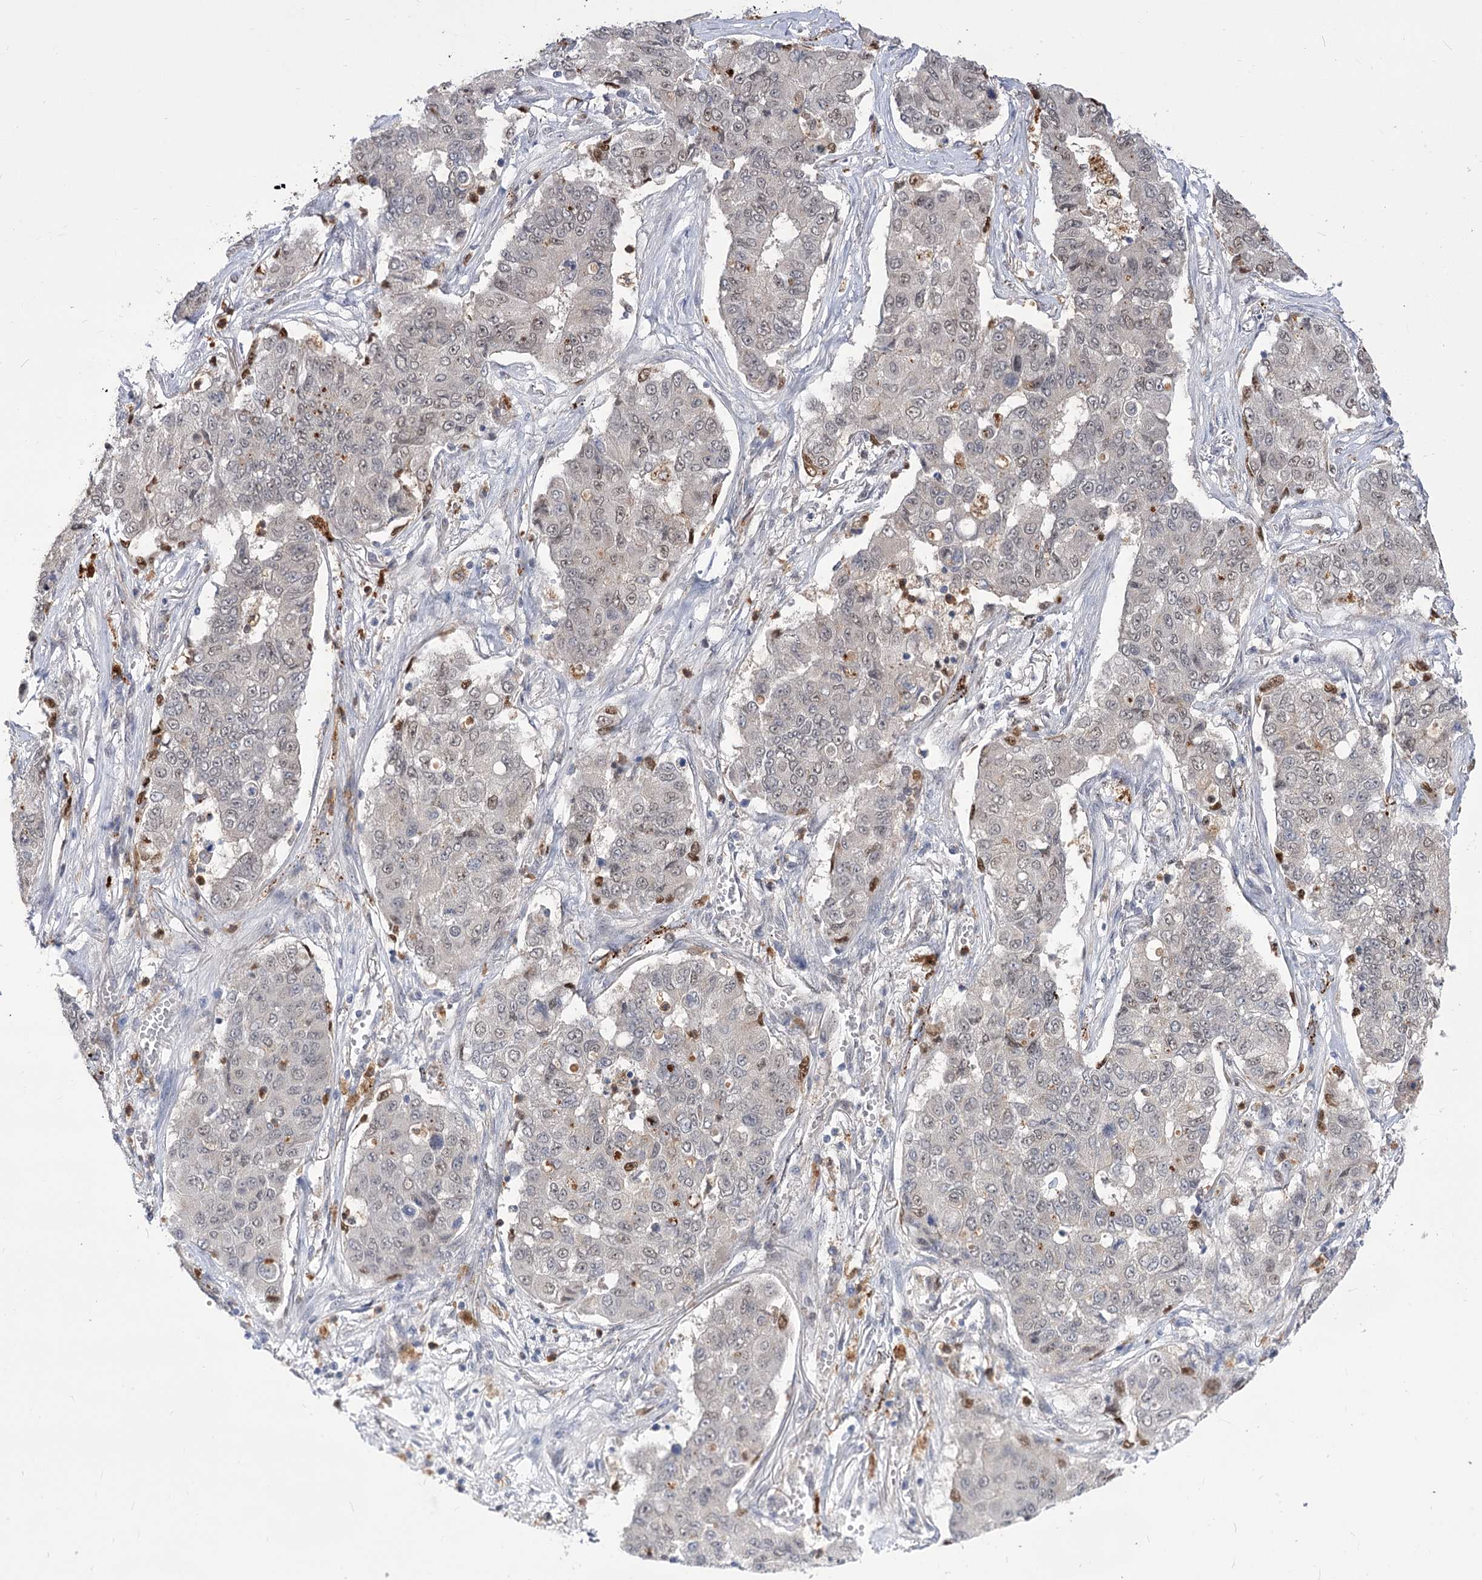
{"staining": {"intensity": "weak", "quantity": "<25%", "location": "nuclear"}, "tissue": "lung cancer", "cell_type": "Tumor cells", "image_type": "cancer", "snomed": [{"axis": "morphology", "description": "Squamous cell carcinoma, NOS"}, {"axis": "topography", "description": "Lung"}], "caption": "IHC photomicrograph of neoplastic tissue: lung squamous cell carcinoma stained with DAB (3,3'-diaminobenzidine) reveals no significant protein expression in tumor cells.", "gene": "SIAE", "patient": {"sex": "male", "age": 74}}